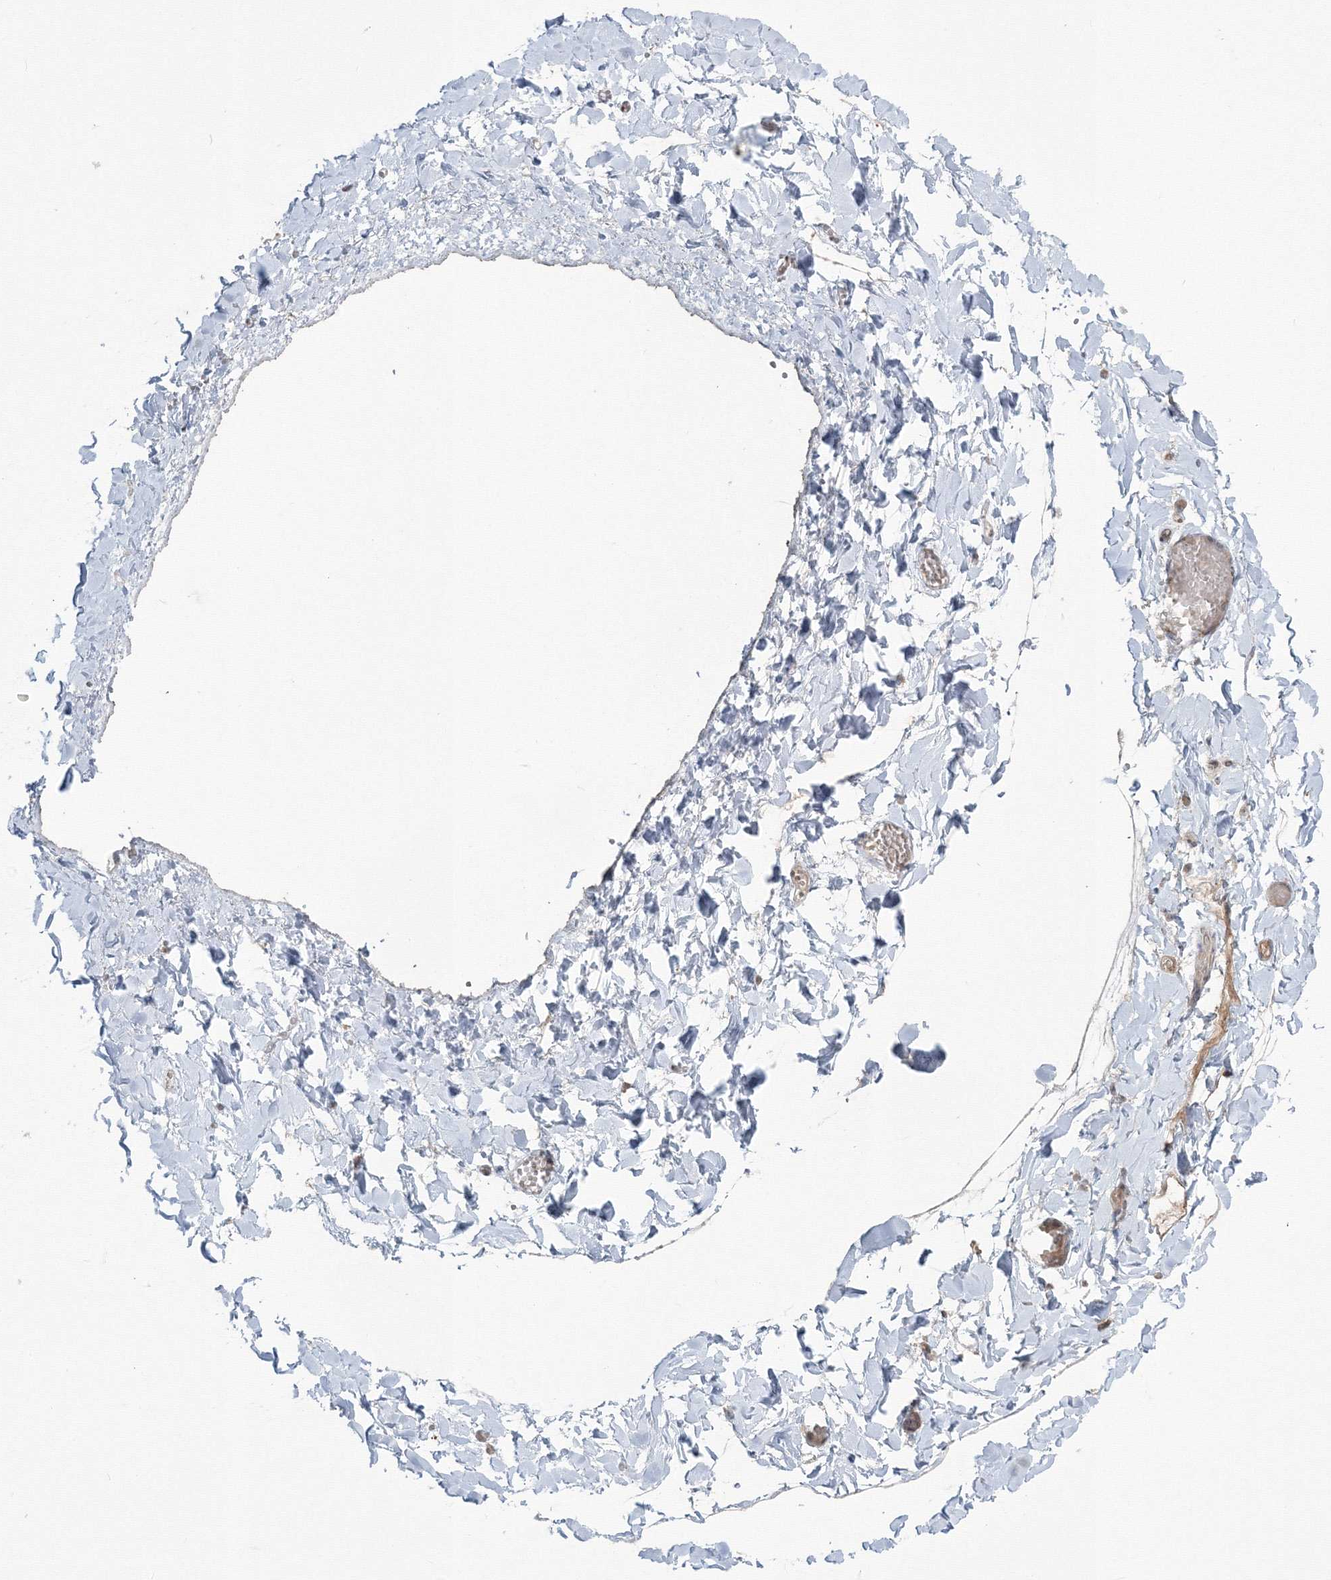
{"staining": {"intensity": "negative", "quantity": "none", "location": "none"}, "tissue": "soft tissue", "cell_type": "Fibroblasts", "image_type": "normal", "snomed": [{"axis": "morphology", "description": "Normal tissue, NOS"}, {"axis": "topography", "description": "Gallbladder"}, {"axis": "topography", "description": "Peripheral nerve tissue"}], "caption": "Soft tissue stained for a protein using immunohistochemistry (IHC) displays no staining fibroblasts.", "gene": "MKRN2", "patient": {"sex": "male", "age": 38}}